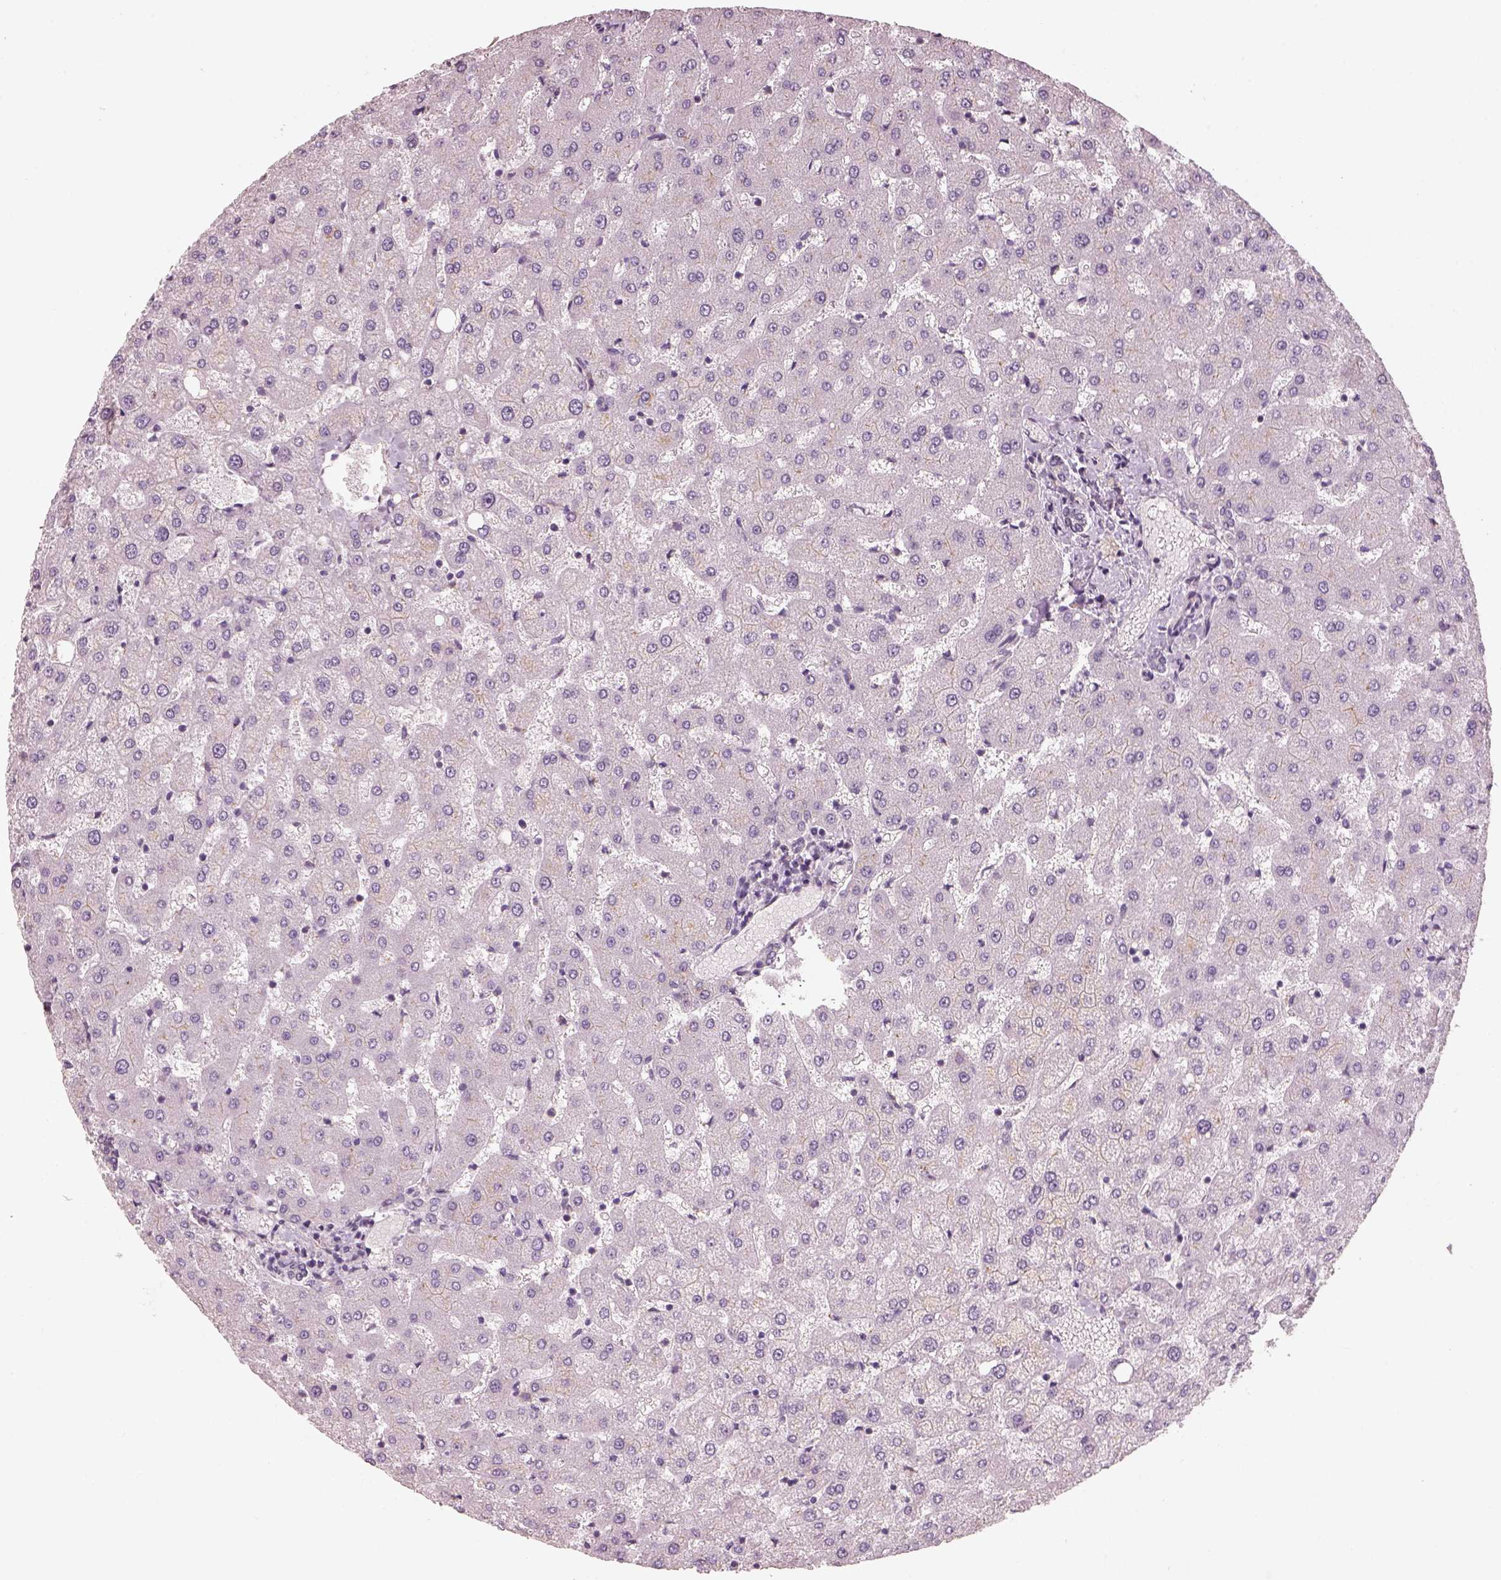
{"staining": {"intensity": "negative", "quantity": "none", "location": "none"}, "tissue": "liver", "cell_type": "Cholangiocytes", "image_type": "normal", "snomed": [{"axis": "morphology", "description": "Normal tissue, NOS"}, {"axis": "topography", "description": "Liver"}], "caption": "This is a micrograph of immunohistochemistry staining of benign liver, which shows no positivity in cholangiocytes.", "gene": "CDS1", "patient": {"sex": "female", "age": 50}}